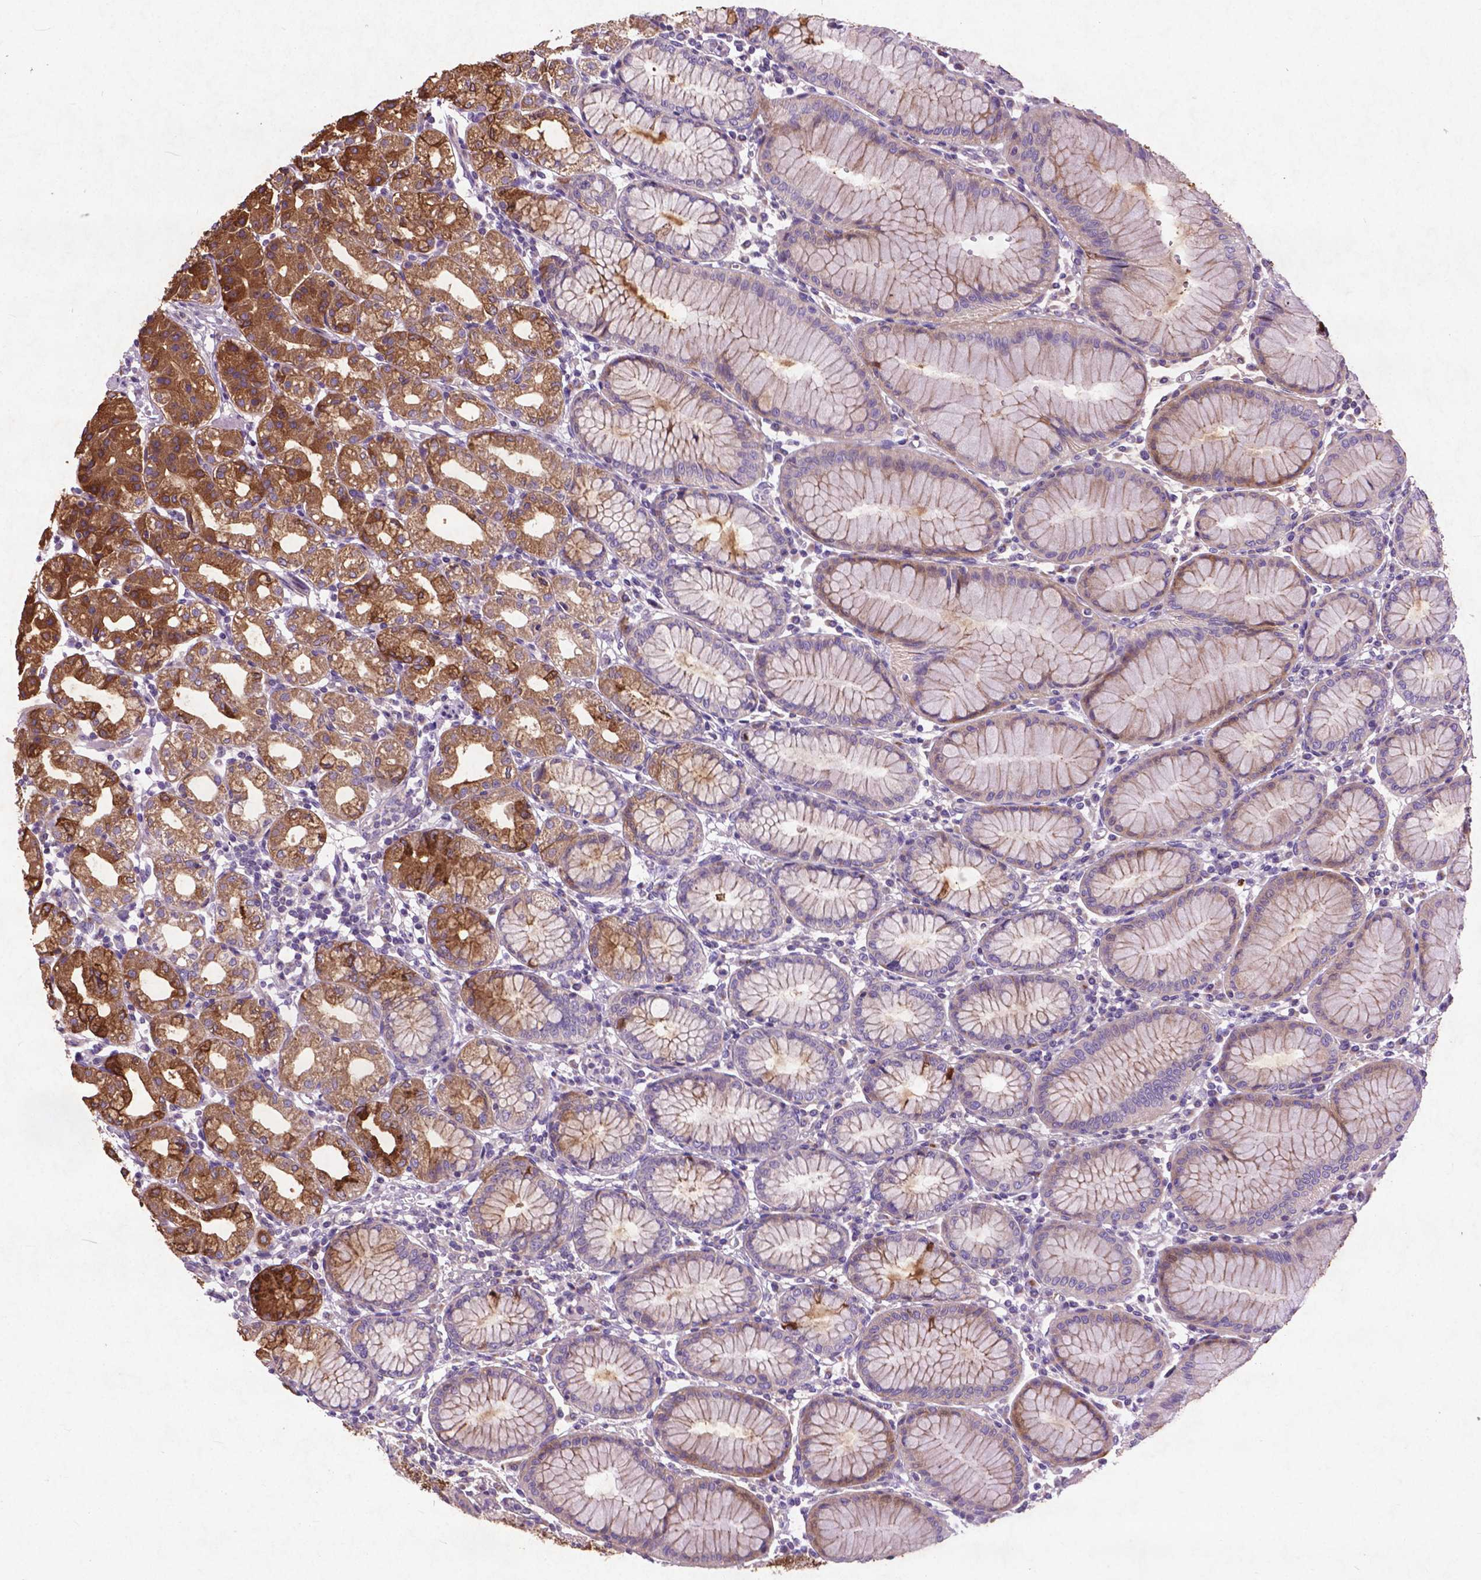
{"staining": {"intensity": "moderate", "quantity": "25%-75%", "location": "cytoplasmic/membranous"}, "tissue": "stomach", "cell_type": "Glandular cells", "image_type": "normal", "snomed": [{"axis": "morphology", "description": "Normal tissue, NOS"}, {"axis": "topography", "description": "Skeletal muscle"}, {"axis": "topography", "description": "Stomach"}], "caption": "Normal stomach shows moderate cytoplasmic/membranous positivity in about 25%-75% of glandular cells The staining was performed using DAB (3,3'-diaminobenzidine) to visualize the protein expression in brown, while the nuclei were stained in blue with hematoxylin (Magnification: 20x)..", "gene": "ATG4D", "patient": {"sex": "female", "age": 57}}